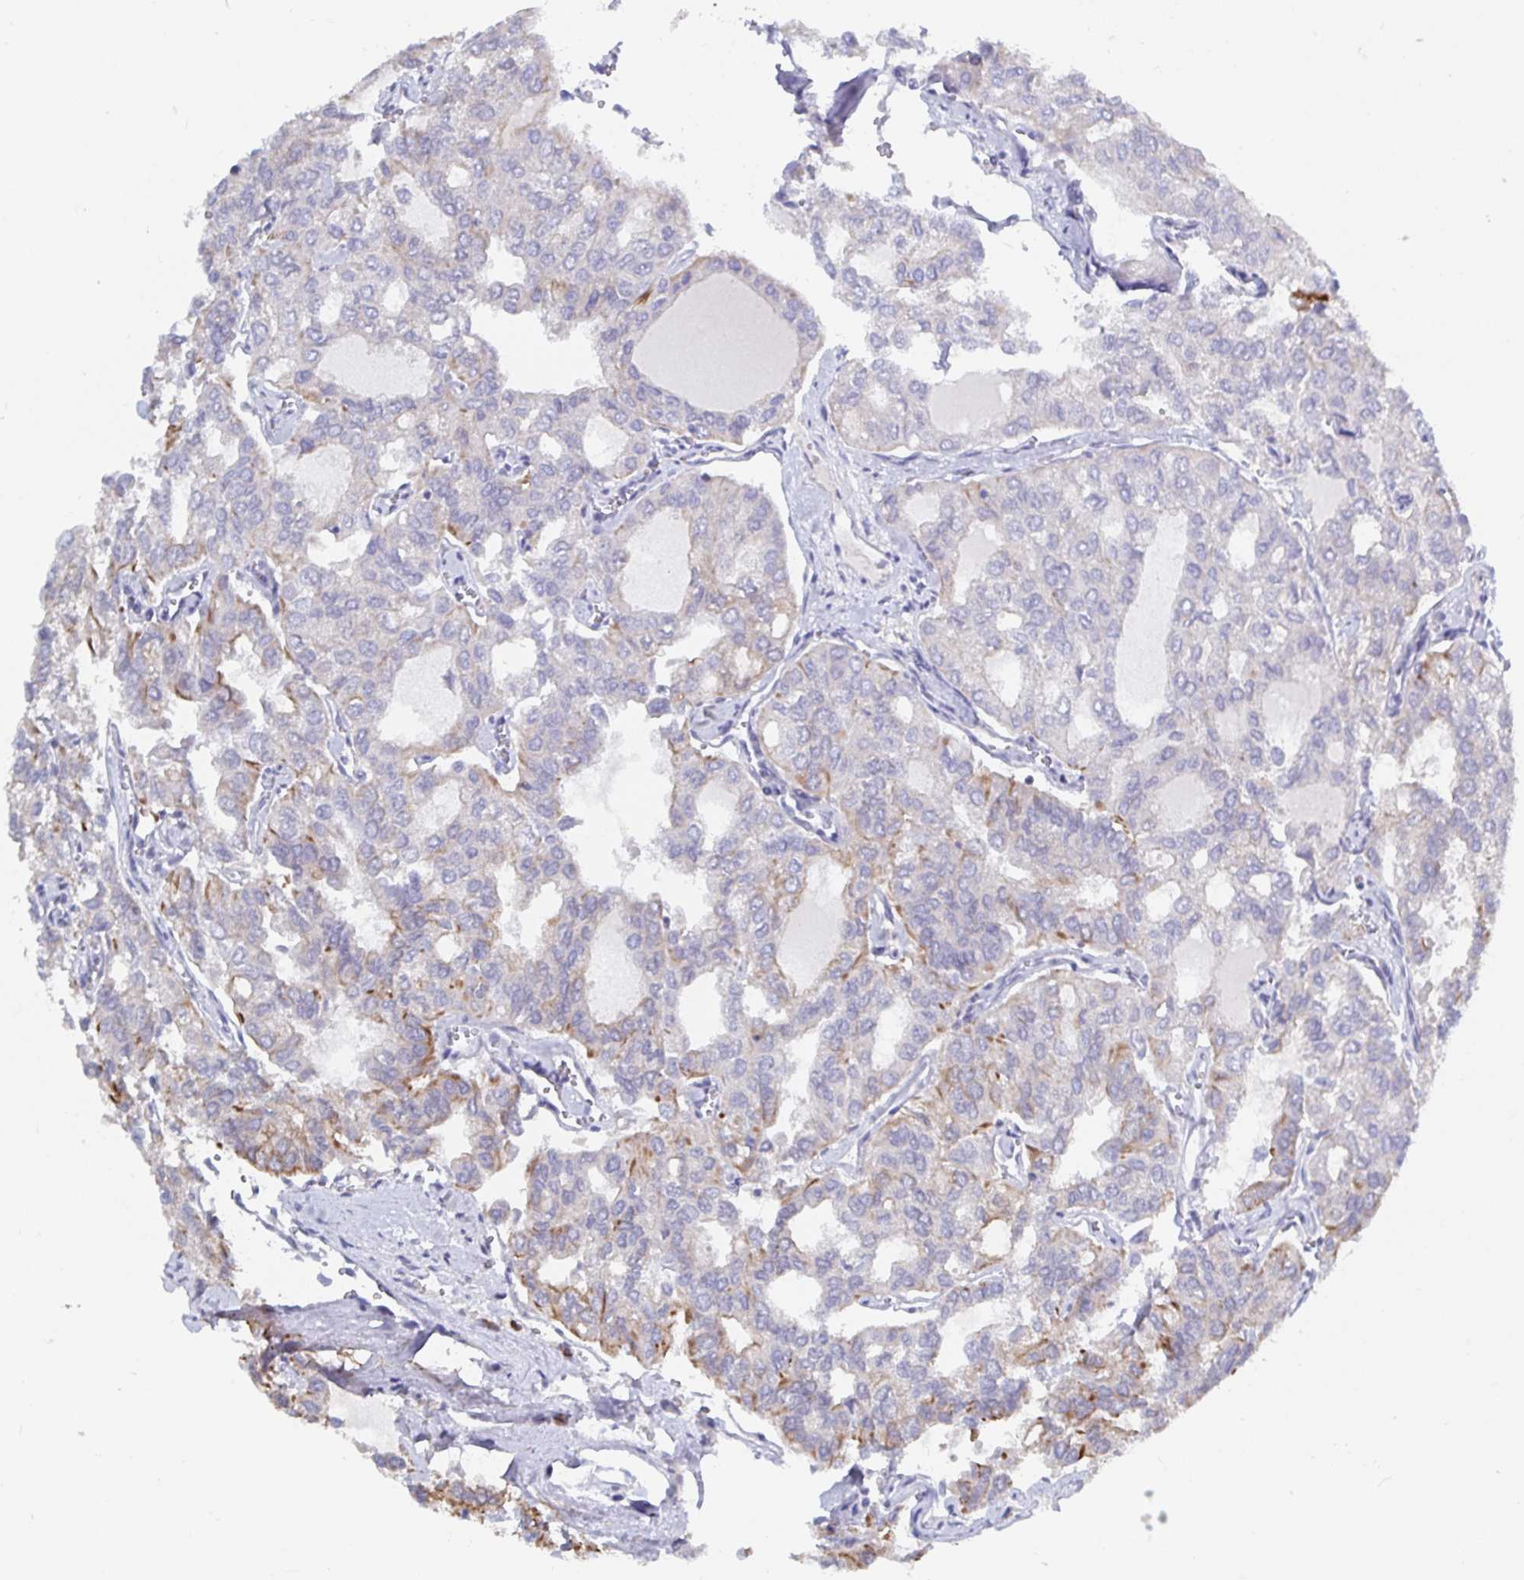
{"staining": {"intensity": "moderate", "quantity": "<25%", "location": "cytoplasmic/membranous"}, "tissue": "thyroid cancer", "cell_type": "Tumor cells", "image_type": "cancer", "snomed": [{"axis": "morphology", "description": "Follicular adenoma carcinoma, NOS"}, {"axis": "topography", "description": "Thyroid gland"}], "caption": "IHC (DAB (3,3'-diaminobenzidine)) staining of human follicular adenoma carcinoma (thyroid) exhibits moderate cytoplasmic/membranous protein positivity in about <25% of tumor cells.", "gene": "ZIK1", "patient": {"sex": "male", "age": 75}}